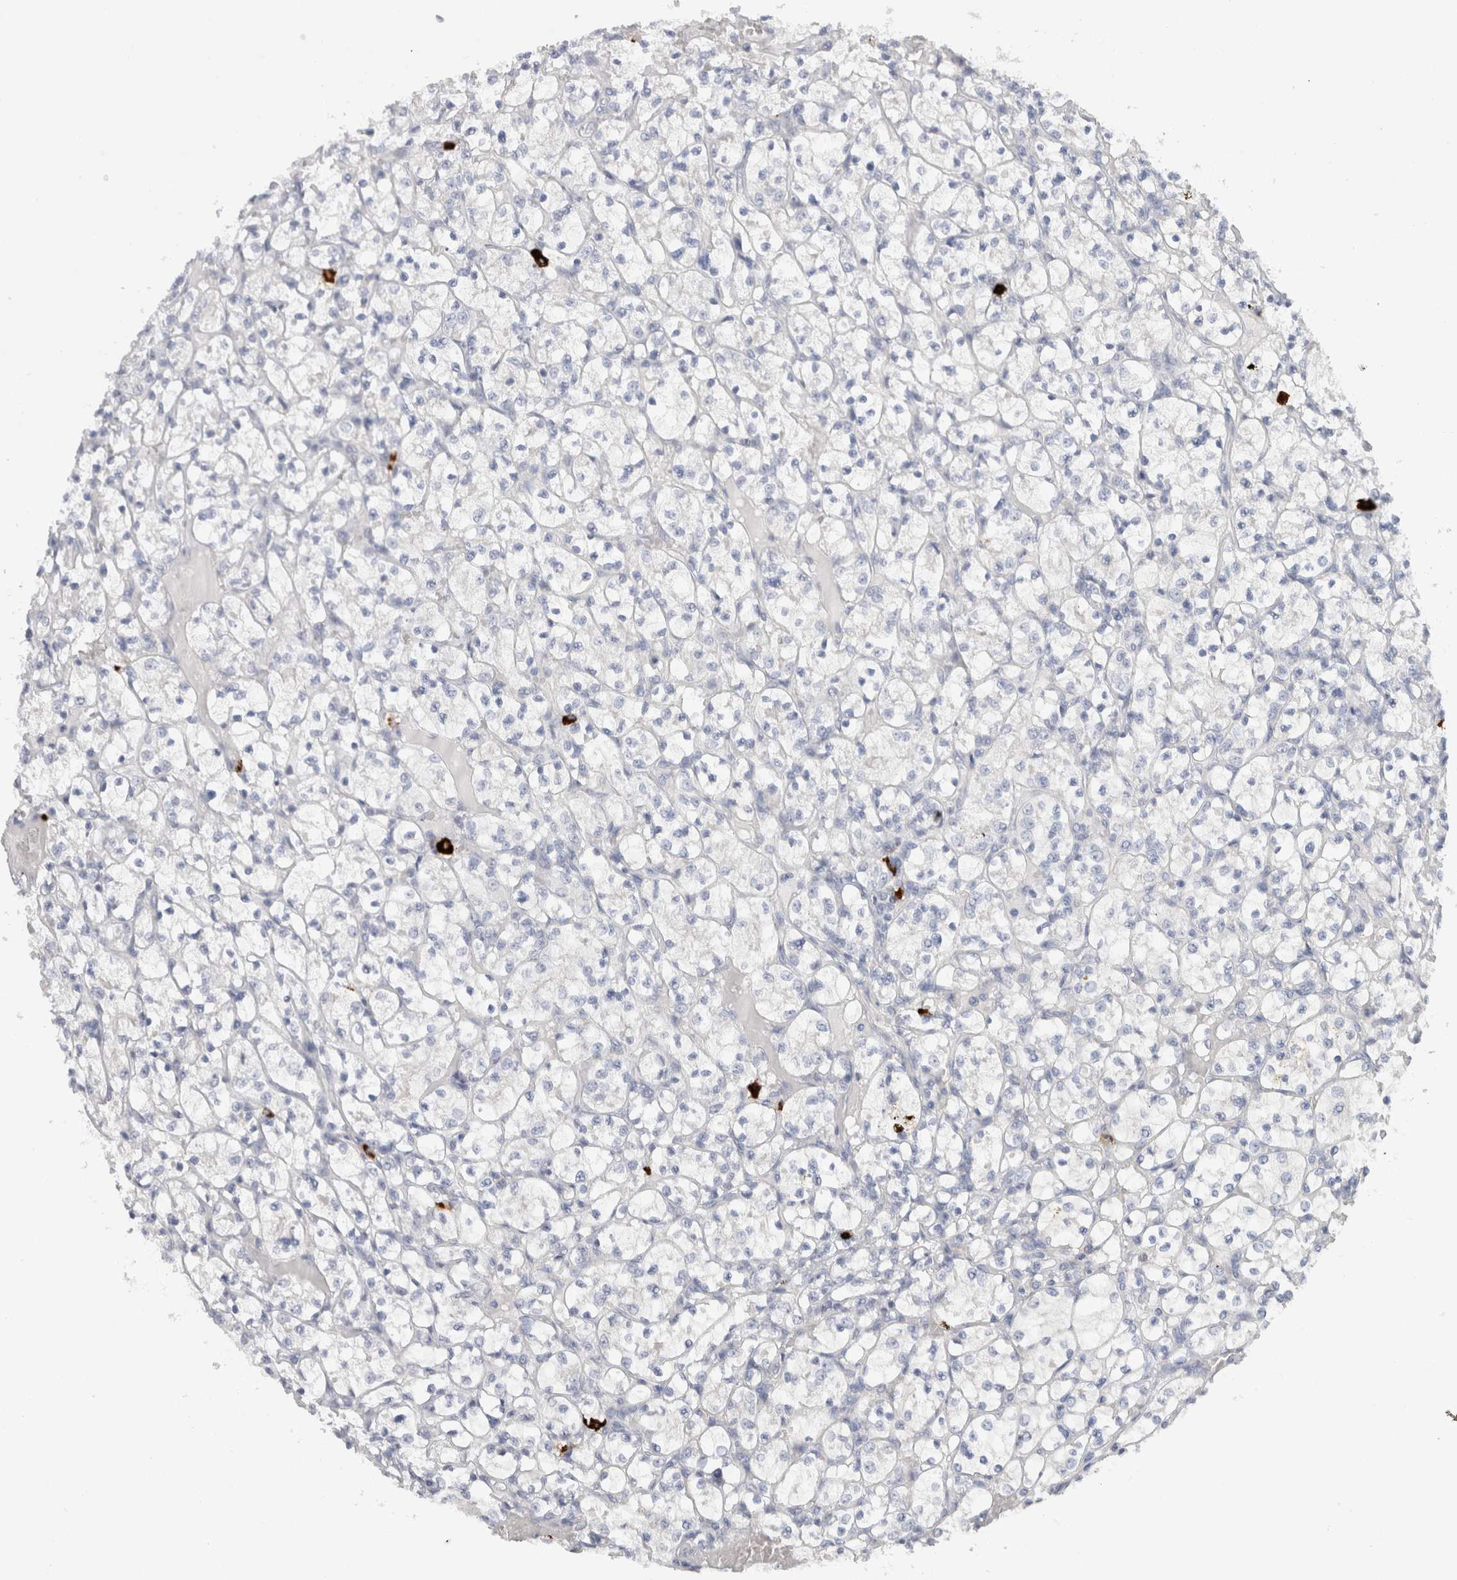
{"staining": {"intensity": "negative", "quantity": "none", "location": "none"}, "tissue": "renal cancer", "cell_type": "Tumor cells", "image_type": "cancer", "snomed": [{"axis": "morphology", "description": "Adenocarcinoma, NOS"}, {"axis": "topography", "description": "Kidney"}], "caption": "This is an immunohistochemistry micrograph of renal cancer (adenocarcinoma). There is no staining in tumor cells.", "gene": "SPINK2", "patient": {"sex": "female", "age": 69}}